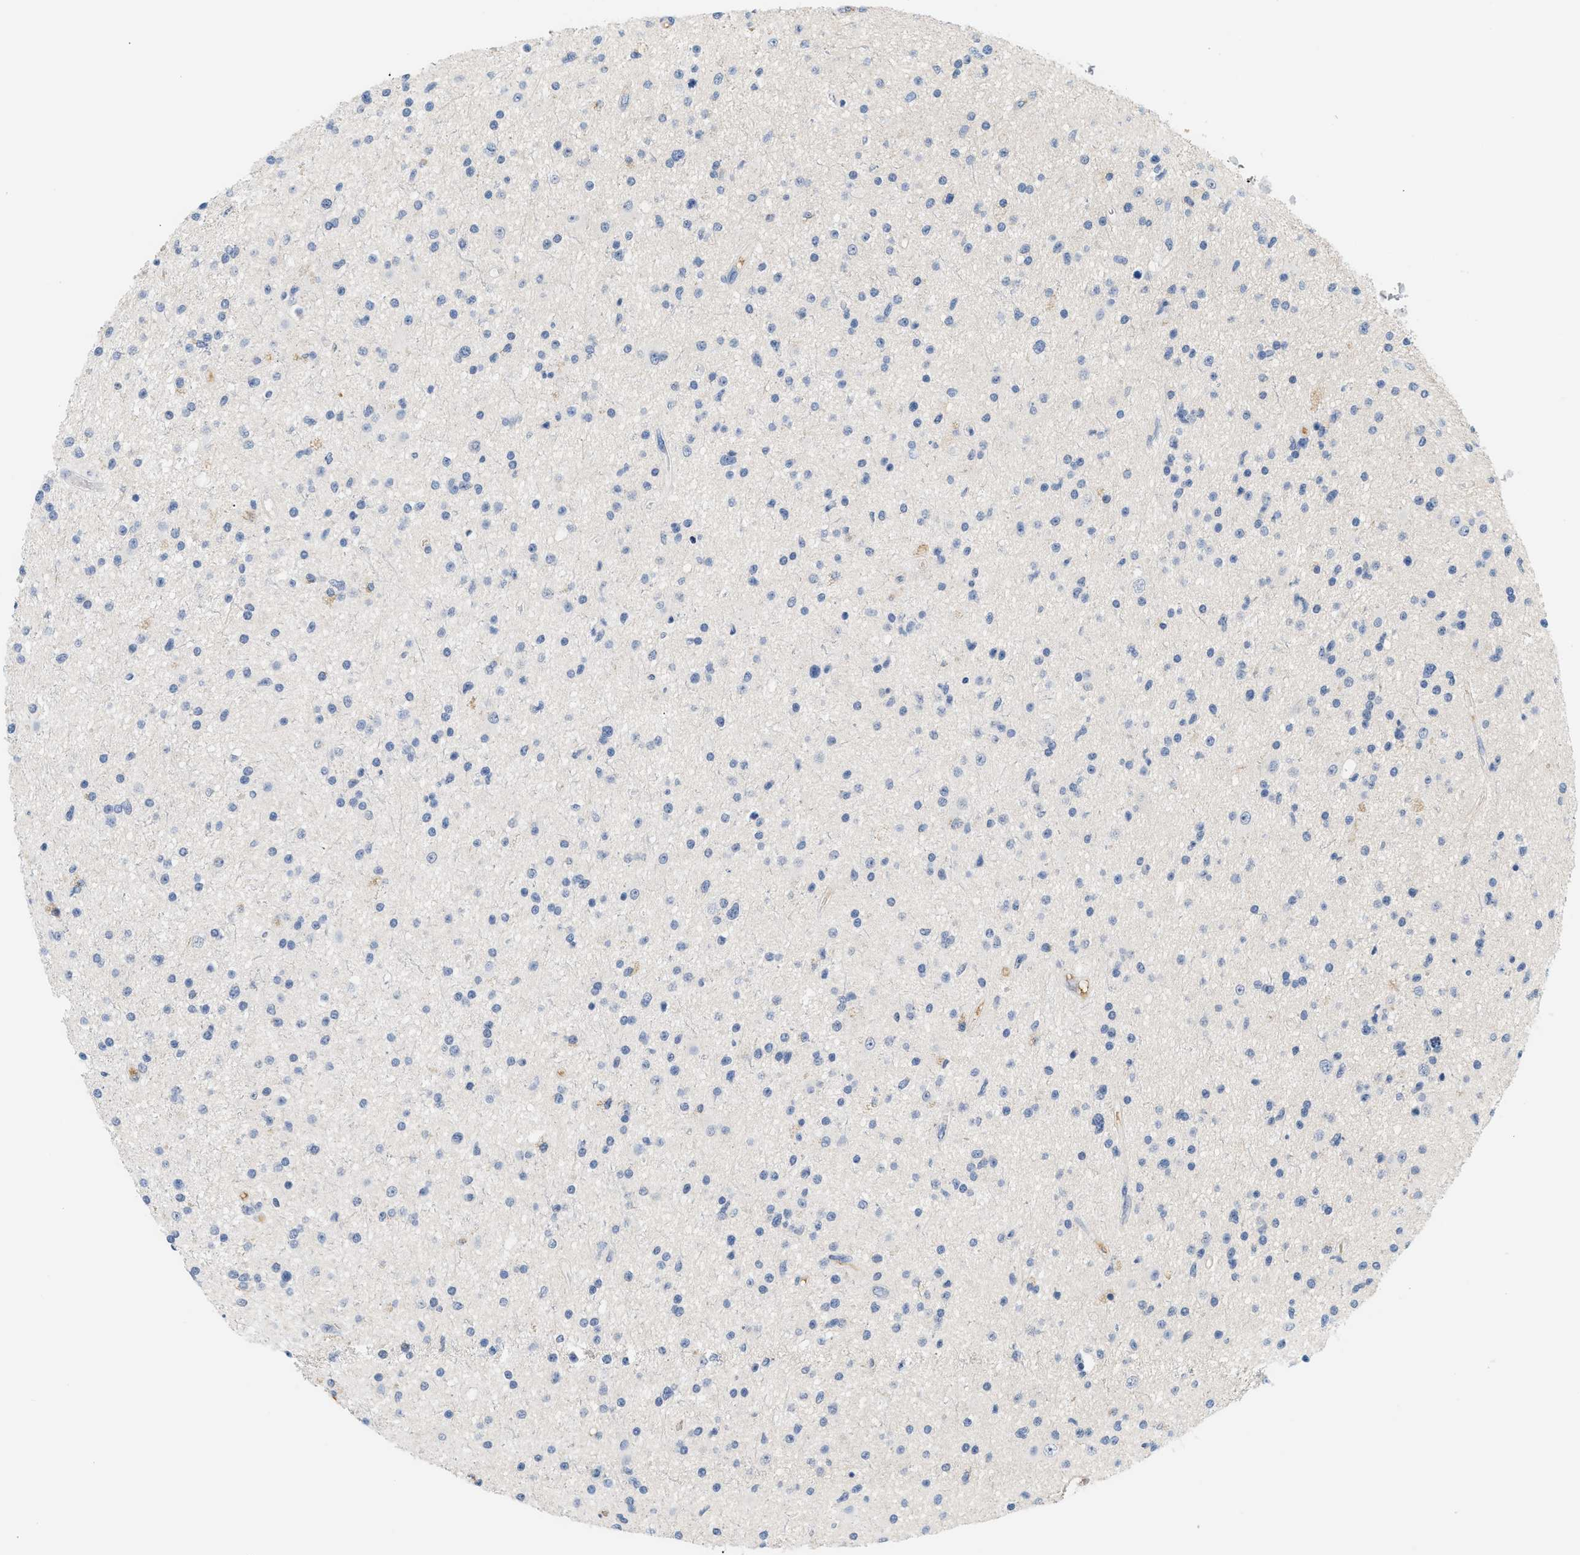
{"staining": {"intensity": "negative", "quantity": "none", "location": "none"}, "tissue": "glioma", "cell_type": "Tumor cells", "image_type": "cancer", "snomed": [{"axis": "morphology", "description": "Glioma, malignant, High grade"}, {"axis": "topography", "description": "Brain"}], "caption": "This is a micrograph of immunohistochemistry (IHC) staining of malignant high-grade glioma, which shows no positivity in tumor cells.", "gene": "CFH", "patient": {"sex": "male", "age": 33}}